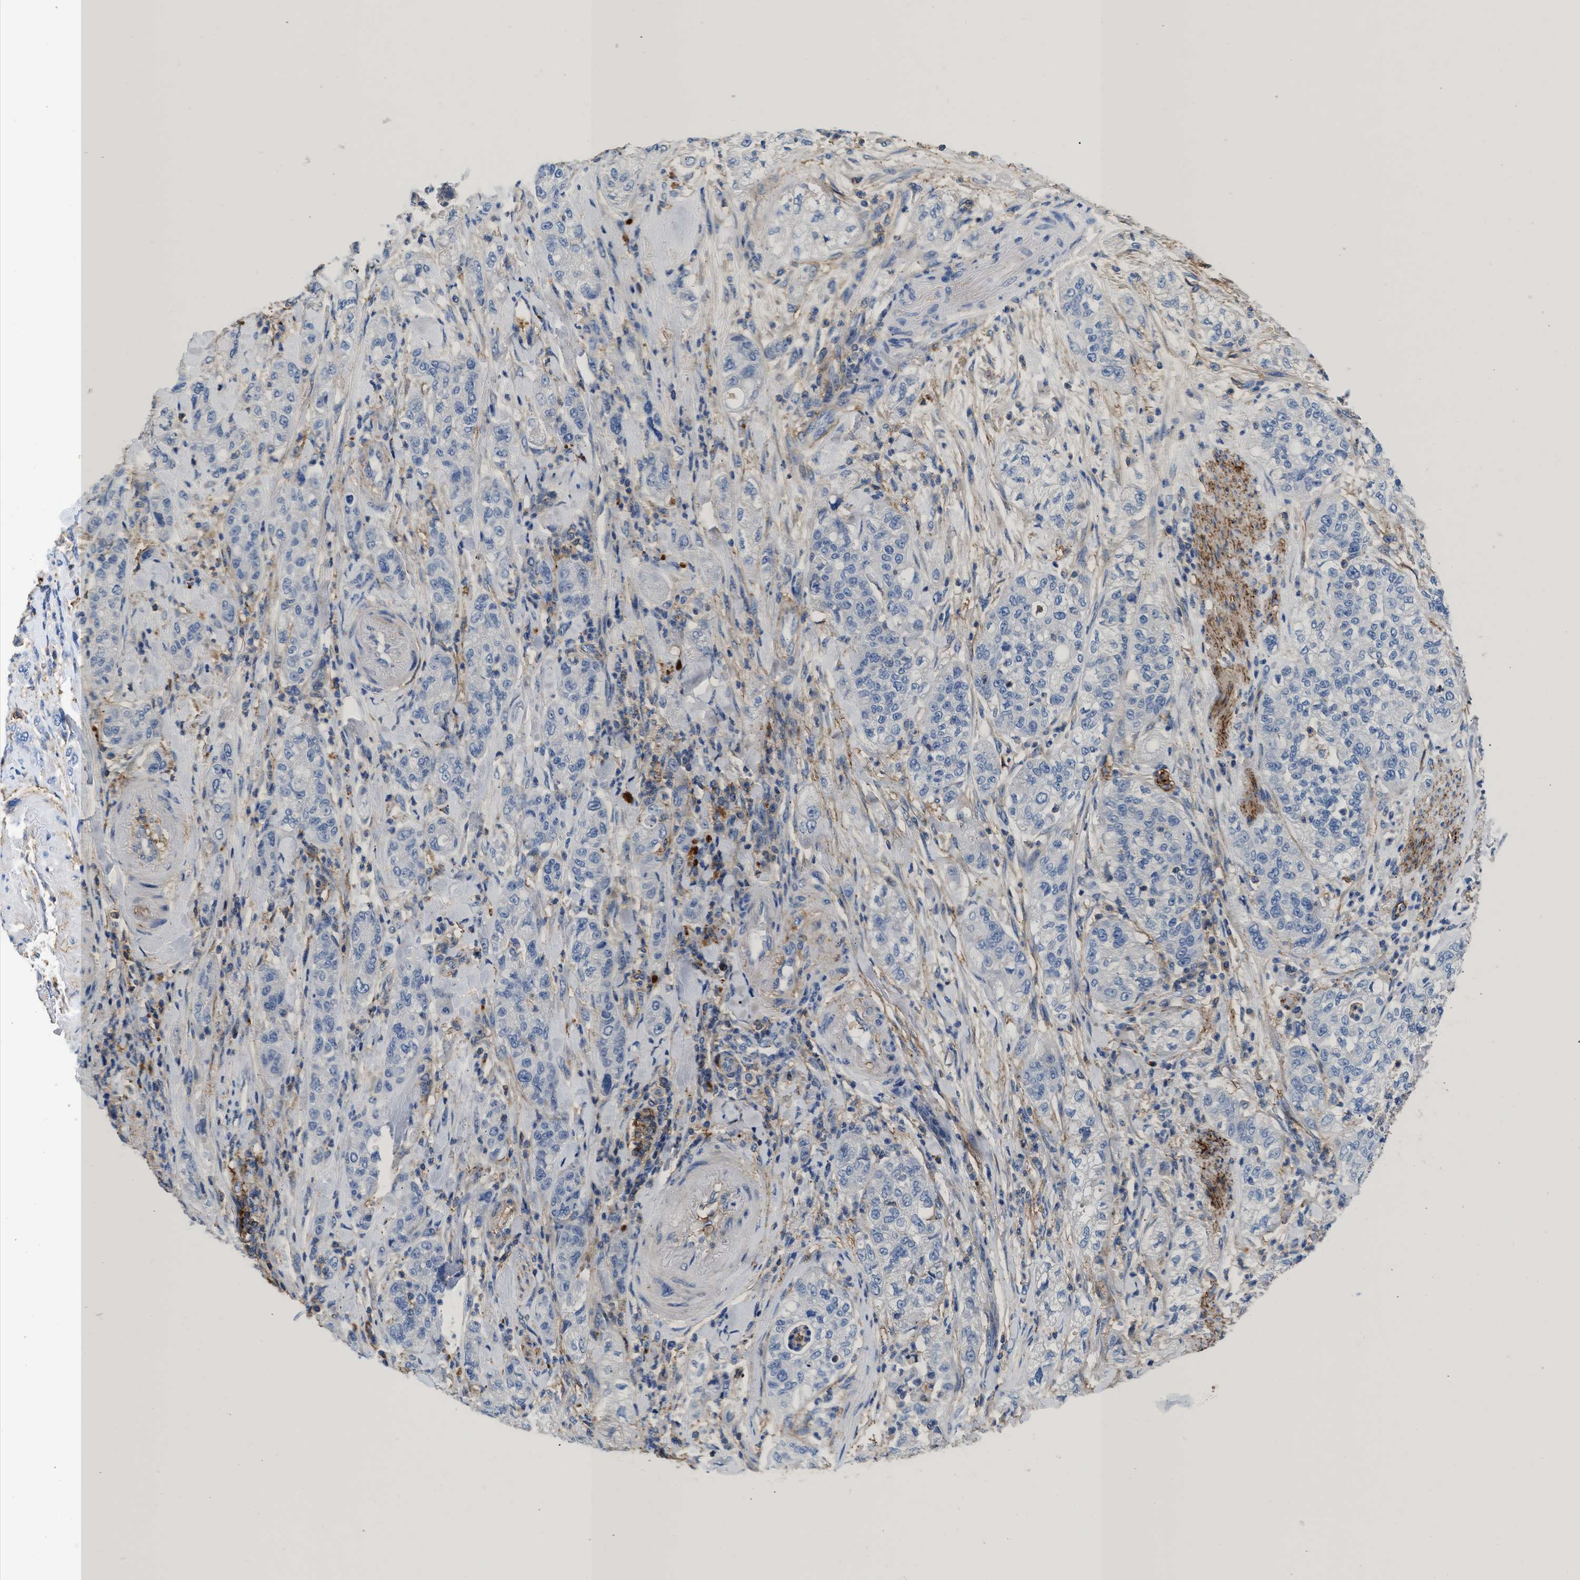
{"staining": {"intensity": "negative", "quantity": "none", "location": "none"}, "tissue": "pancreatic cancer", "cell_type": "Tumor cells", "image_type": "cancer", "snomed": [{"axis": "morphology", "description": "Adenocarcinoma, NOS"}, {"axis": "topography", "description": "Pancreas"}], "caption": "This is an immunohistochemistry photomicrograph of adenocarcinoma (pancreatic). There is no expression in tumor cells.", "gene": "KCNQ4", "patient": {"sex": "female", "age": 78}}